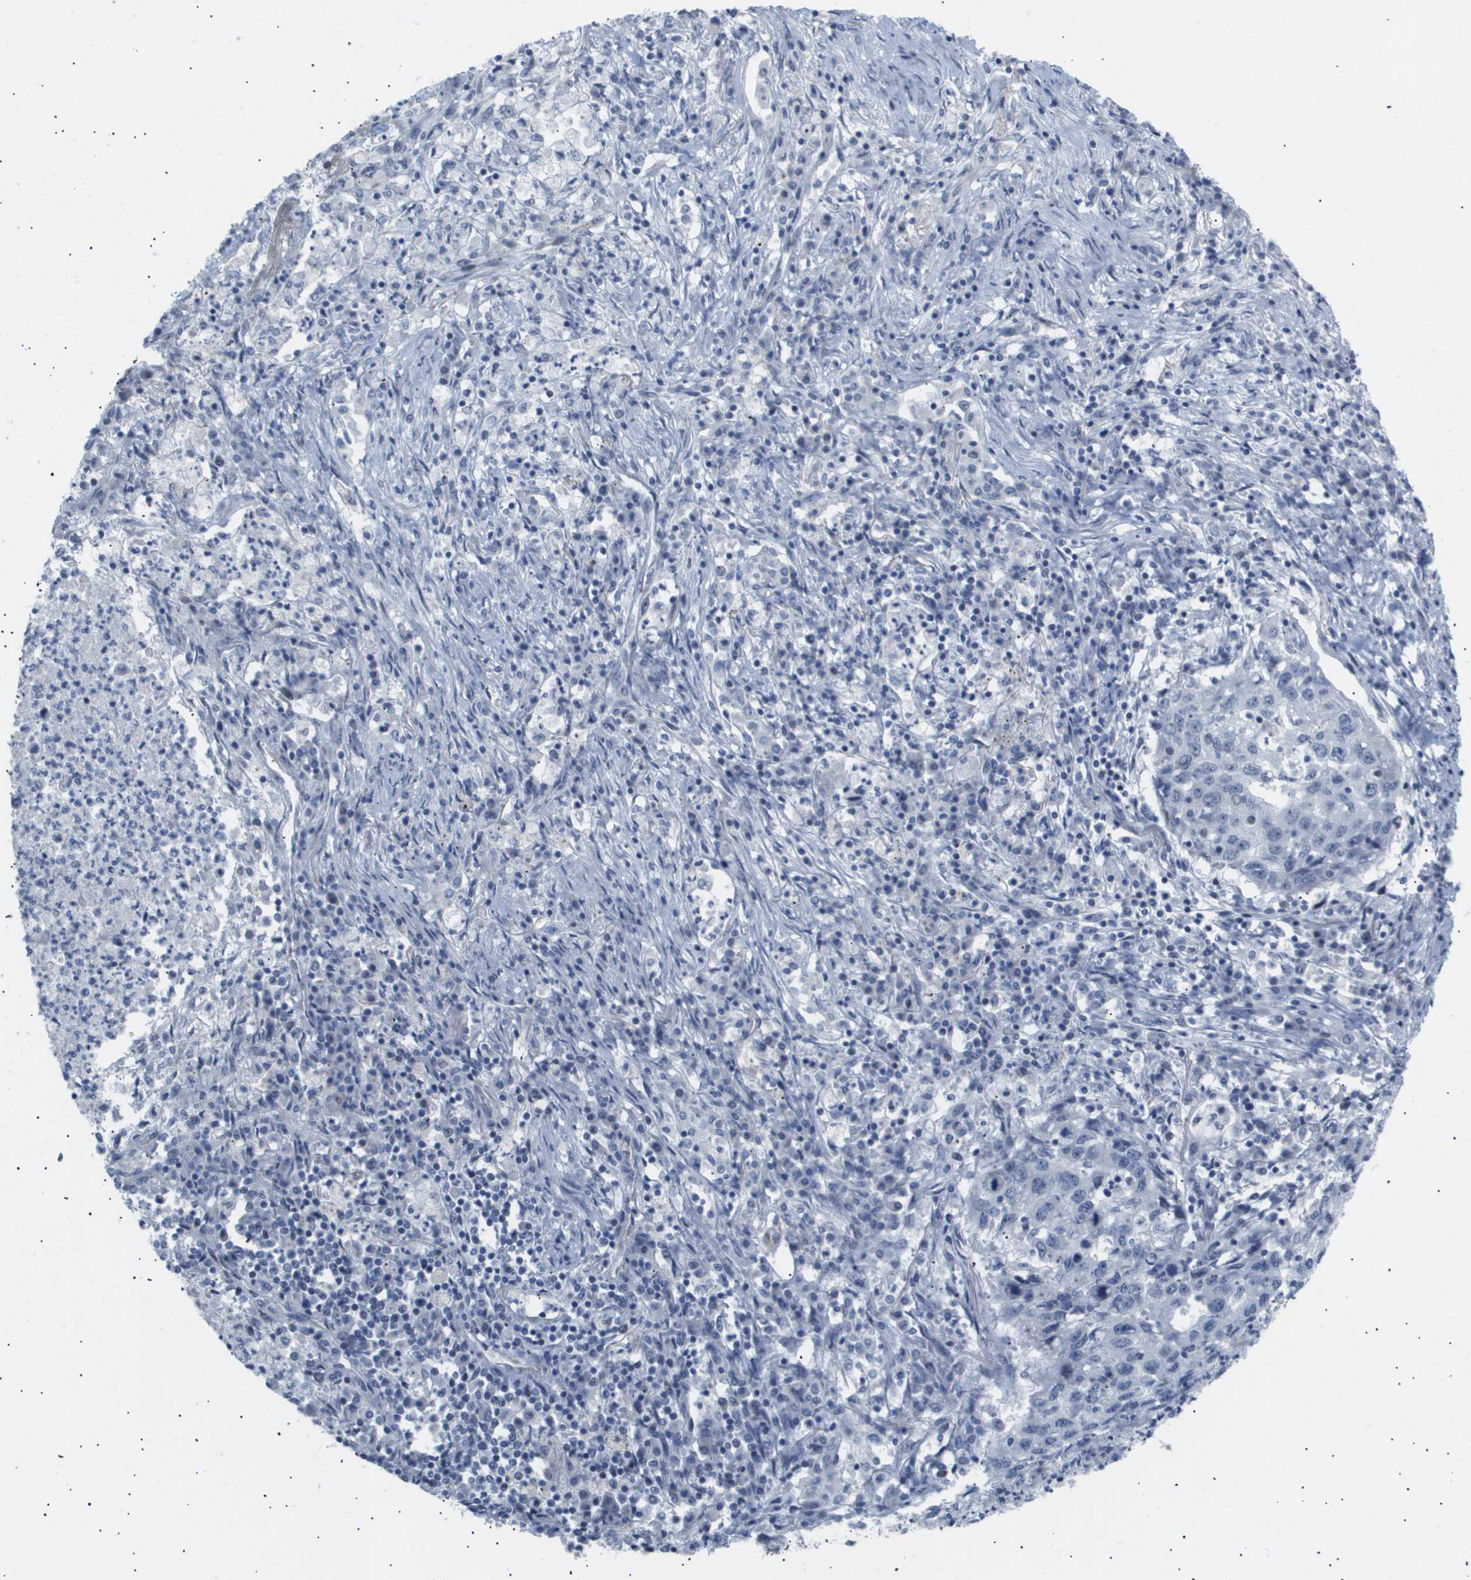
{"staining": {"intensity": "negative", "quantity": "none", "location": "none"}, "tissue": "lung cancer", "cell_type": "Tumor cells", "image_type": "cancer", "snomed": [{"axis": "morphology", "description": "Squamous cell carcinoma, NOS"}, {"axis": "topography", "description": "Lung"}], "caption": "DAB immunohistochemical staining of human lung cancer exhibits no significant positivity in tumor cells. The staining was performed using DAB (3,3'-diaminobenzidine) to visualize the protein expression in brown, while the nuclei were stained in blue with hematoxylin (Magnification: 20x).", "gene": "PPARD", "patient": {"sex": "female", "age": 63}}